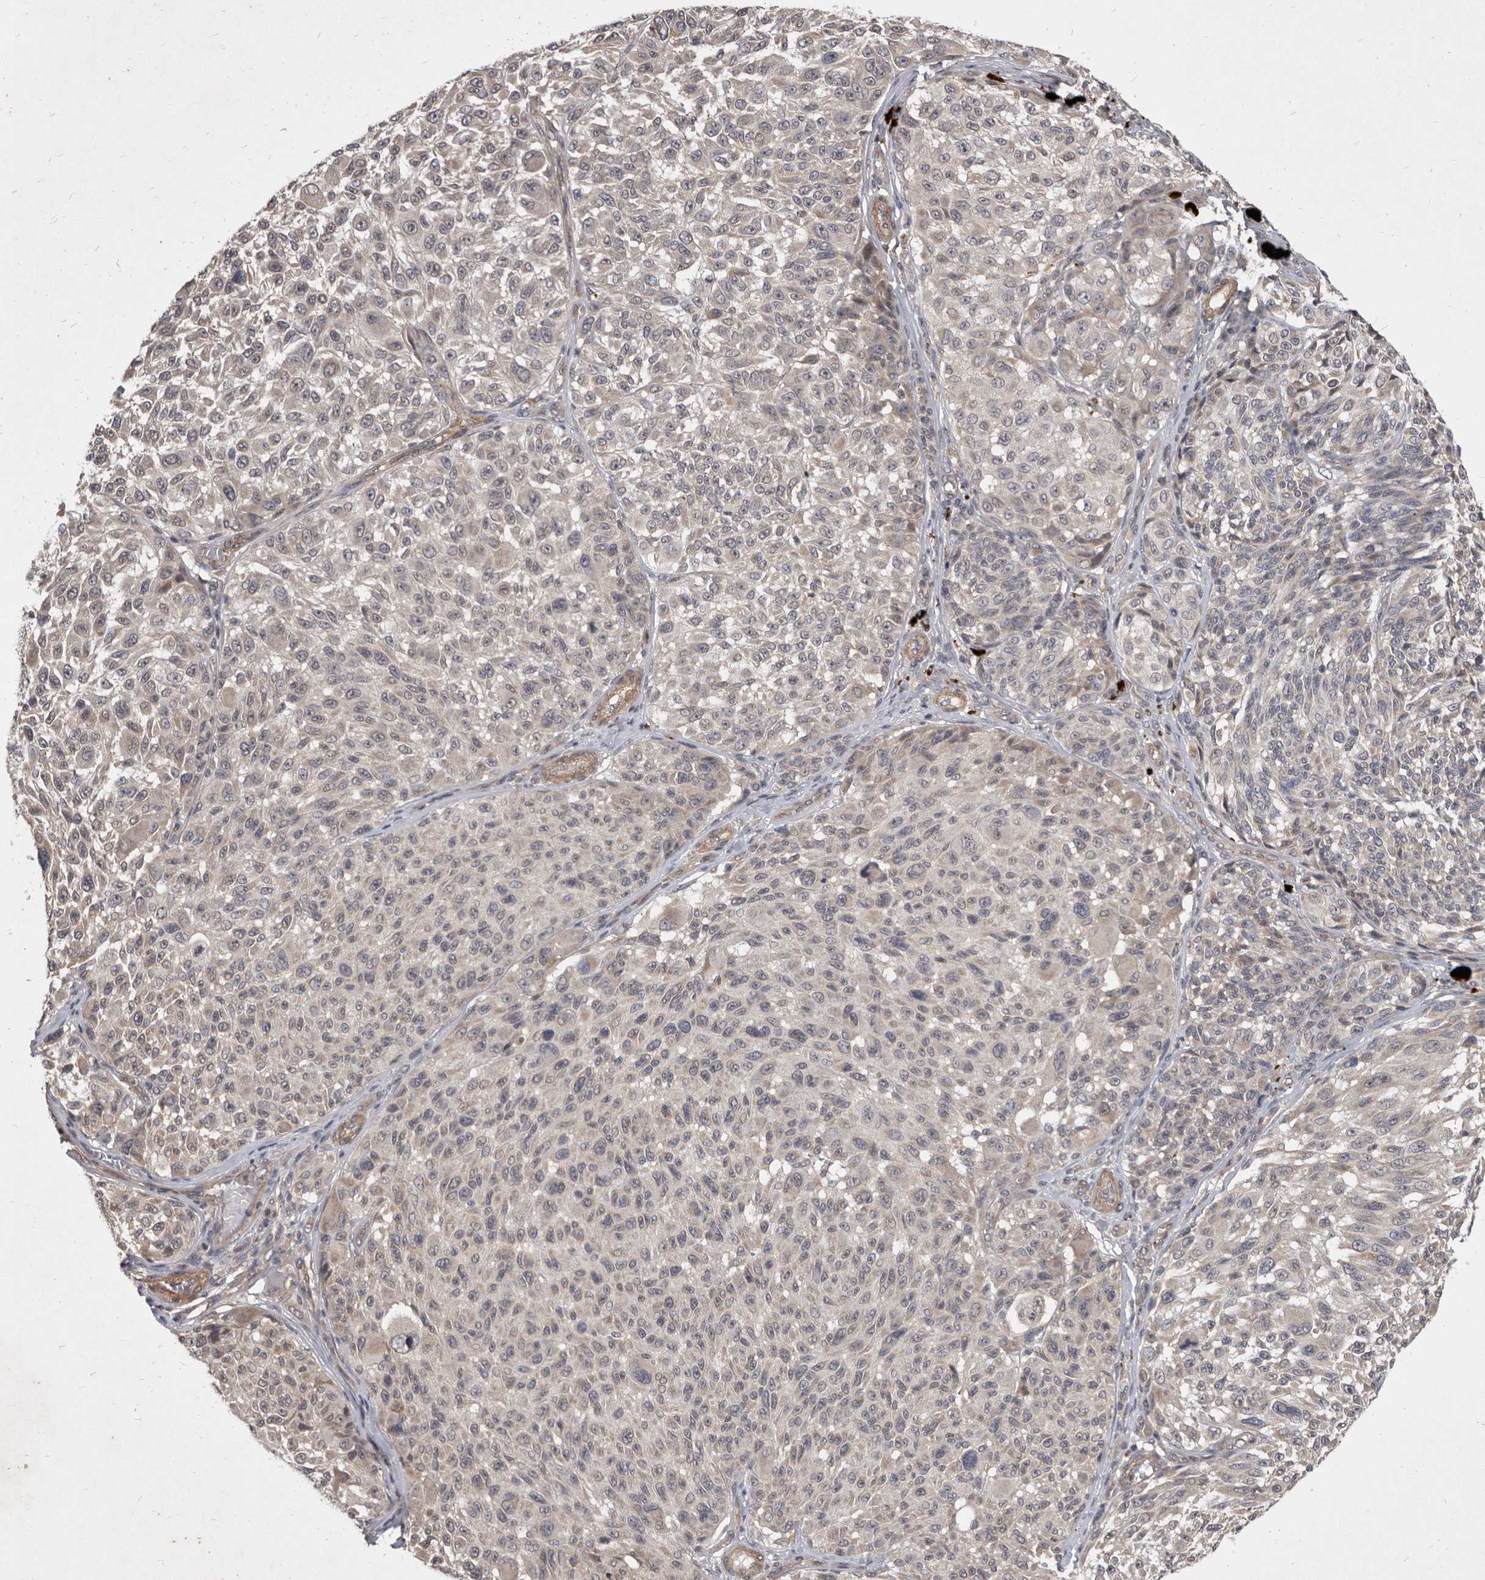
{"staining": {"intensity": "negative", "quantity": "none", "location": "none"}, "tissue": "melanoma", "cell_type": "Tumor cells", "image_type": "cancer", "snomed": [{"axis": "morphology", "description": "Malignant melanoma, NOS"}, {"axis": "topography", "description": "Skin"}], "caption": "Human melanoma stained for a protein using immunohistochemistry shows no positivity in tumor cells.", "gene": "DNAJC28", "patient": {"sex": "male", "age": 83}}